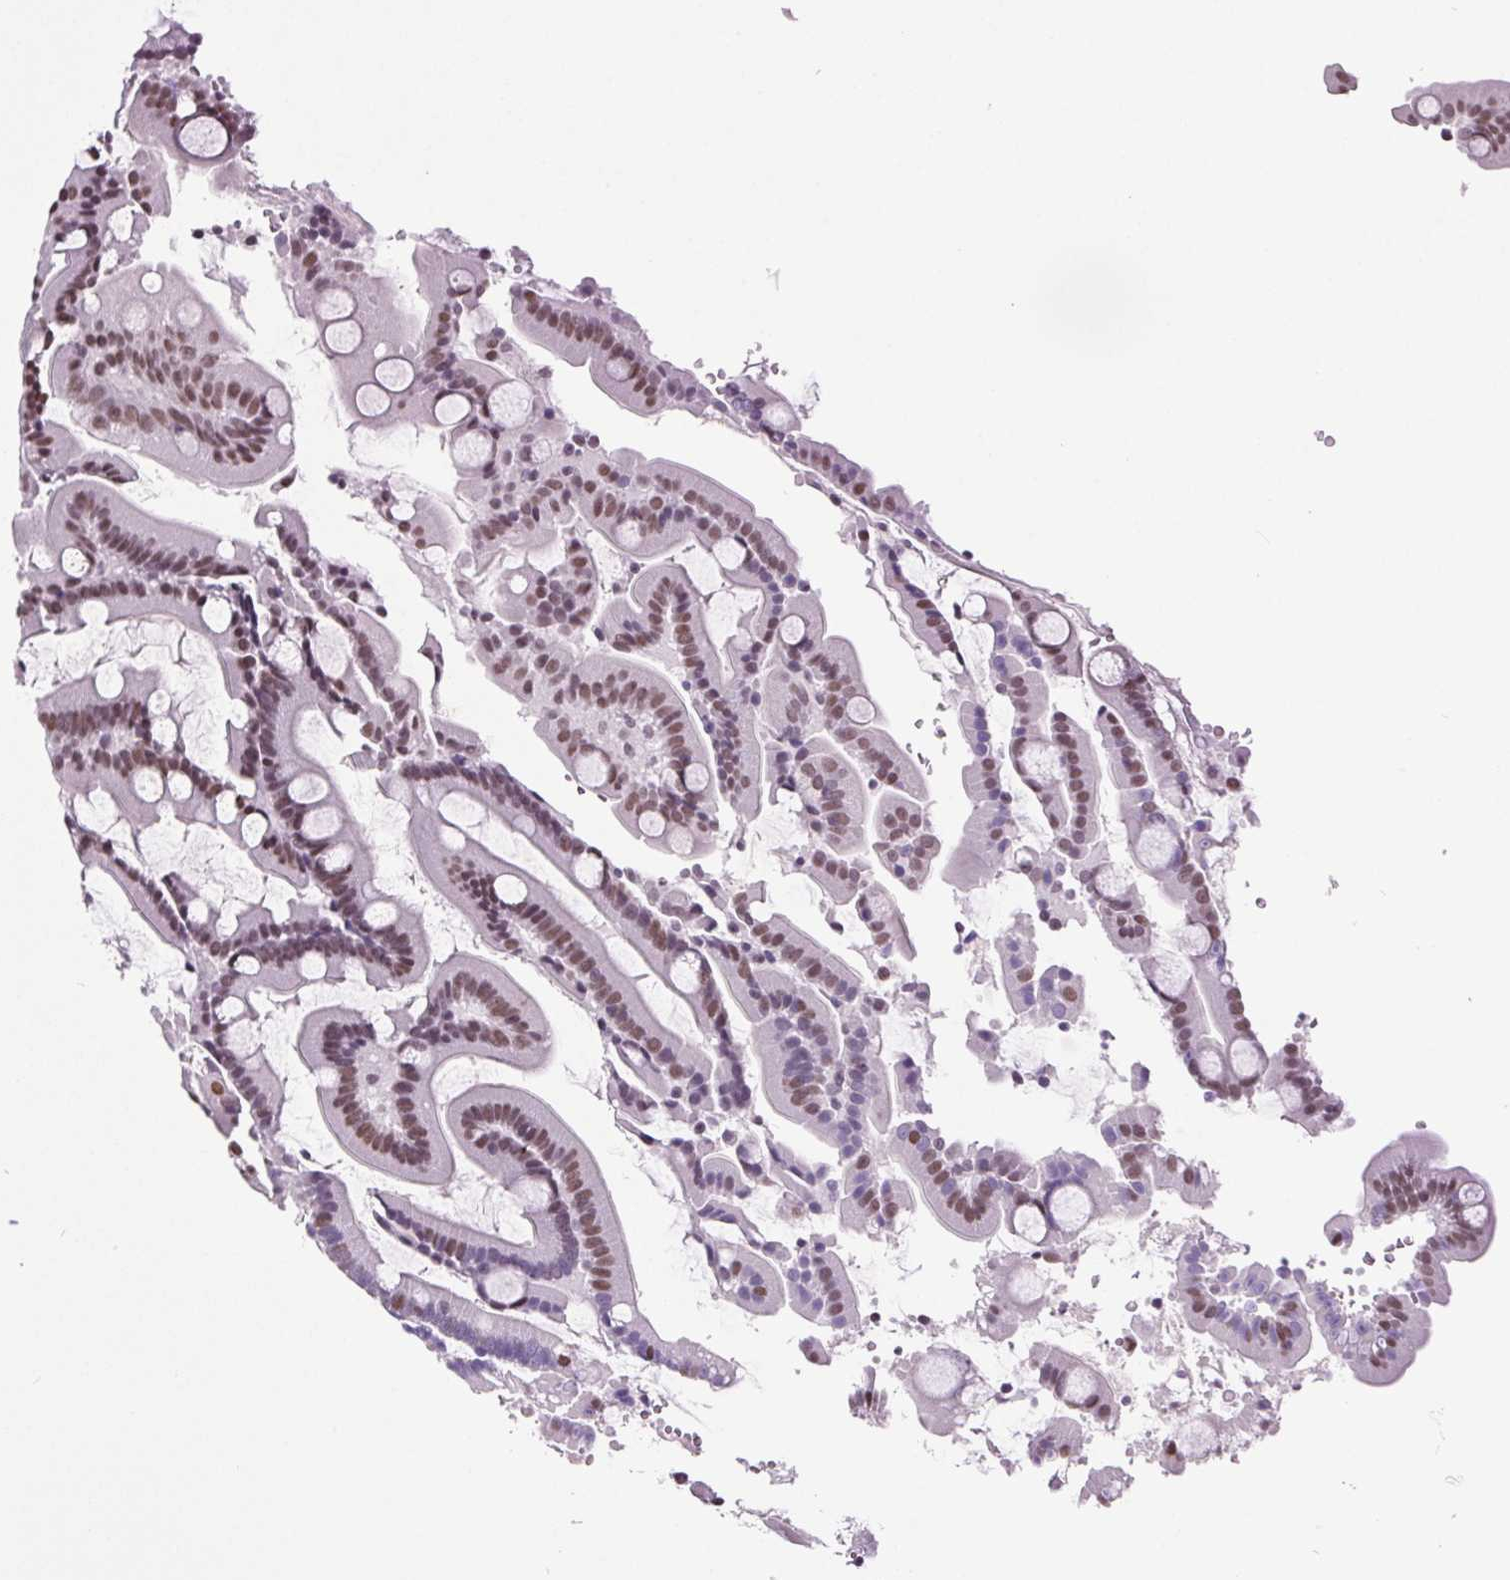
{"staining": {"intensity": "moderate", "quantity": ">75%", "location": "nuclear"}, "tissue": "duodenum", "cell_type": "Glandular cells", "image_type": "normal", "snomed": [{"axis": "morphology", "description": "Normal tissue, NOS"}, {"axis": "topography", "description": "Duodenum"}], "caption": "The micrograph shows immunohistochemical staining of unremarkable duodenum. There is moderate nuclear expression is seen in about >75% of glandular cells. The staining was performed using DAB (3,3'-diaminobenzidine), with brown indicating positive protein expression. Nuclei are stained blue with hematoxylin.", "gene": "GP6", "patient": {"sex": "male", "age": 55}}